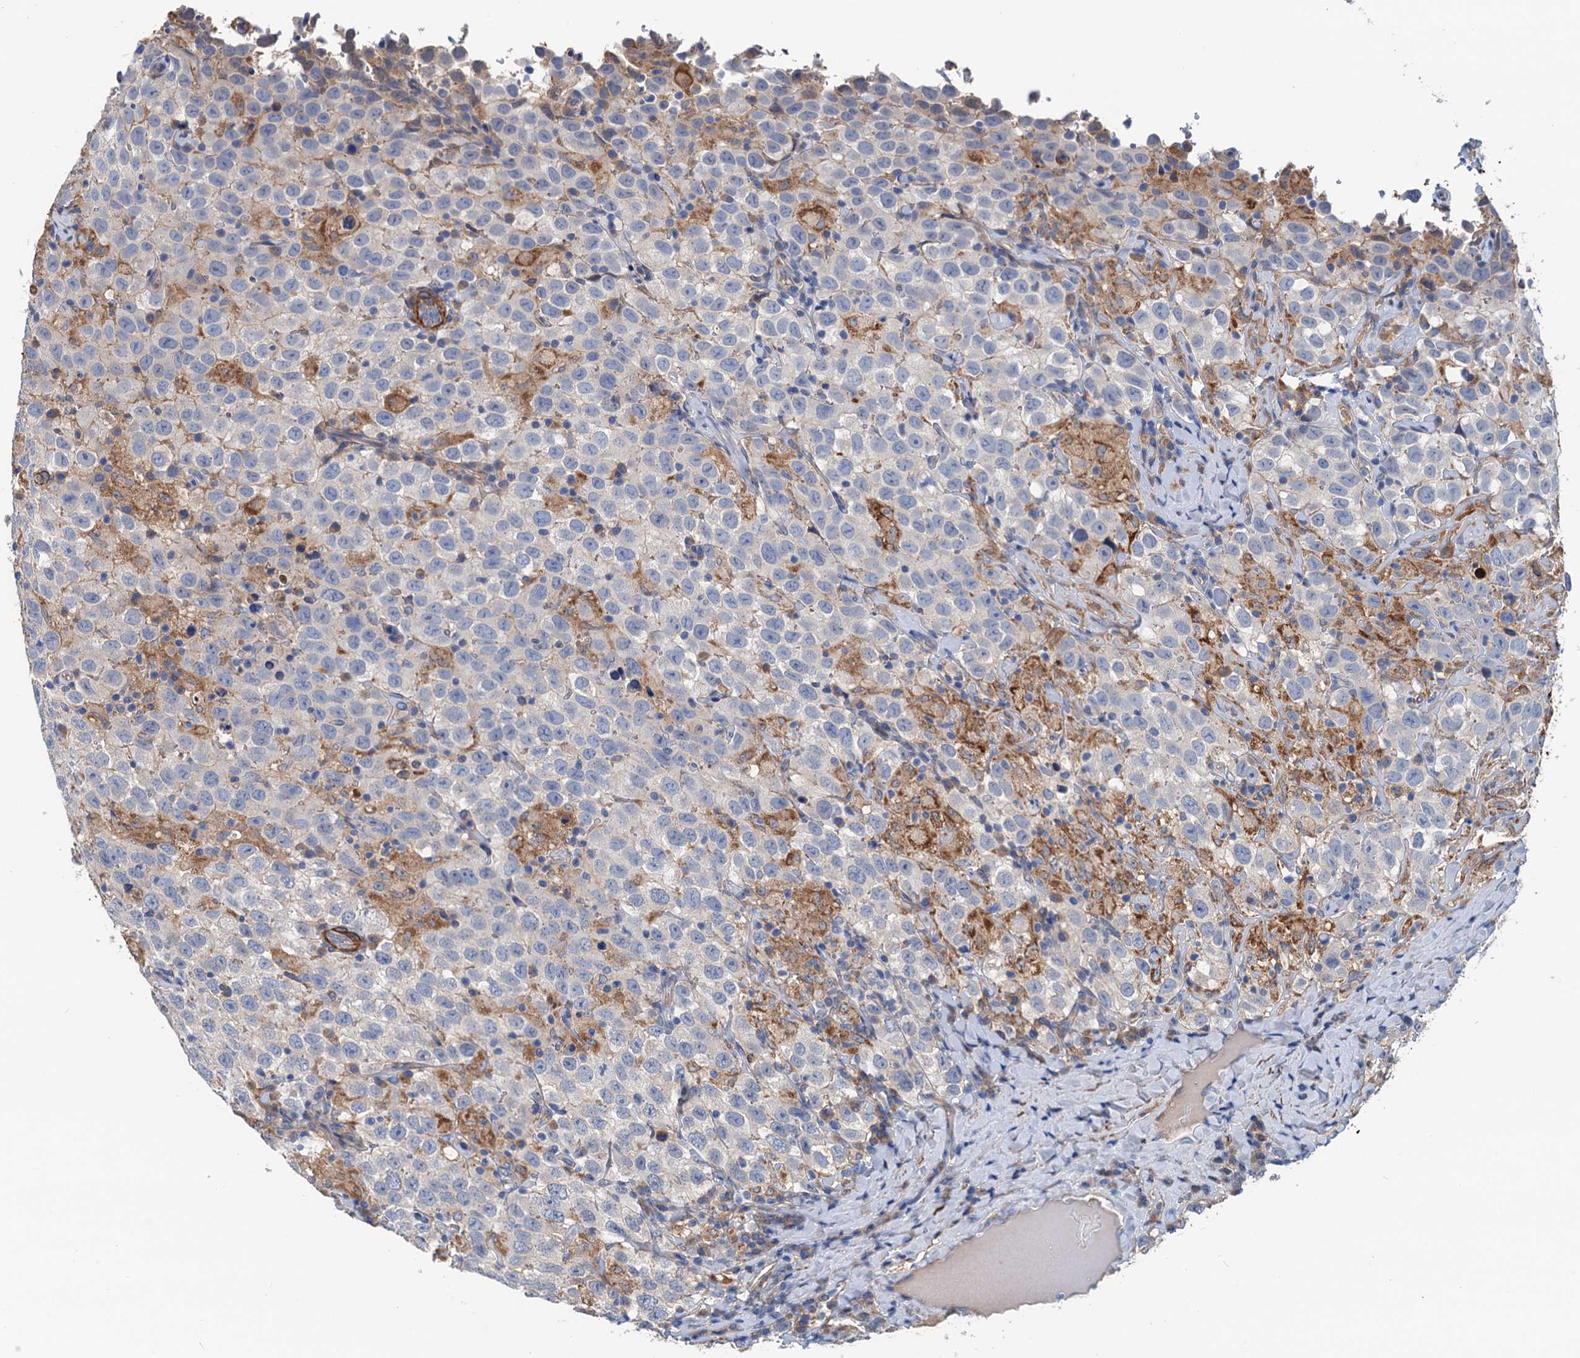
{"staining": {"intensity": "negative", "quantity": "none", "location": "none"}, "tissue": "testis cancer", "cell_type": "Tumor cells", "image_type": "cancer", "snomed": [{"axis": "morphology", "description": "Seminoma, NOS"}, {"axis": "topography", "description": "Testis"}], "caption": "Protein analysis of testis cancer reveals no significant positivity in tumor cells.", "gene": "CSTPP1", "patient": {"sex": "male", "age": 41}}